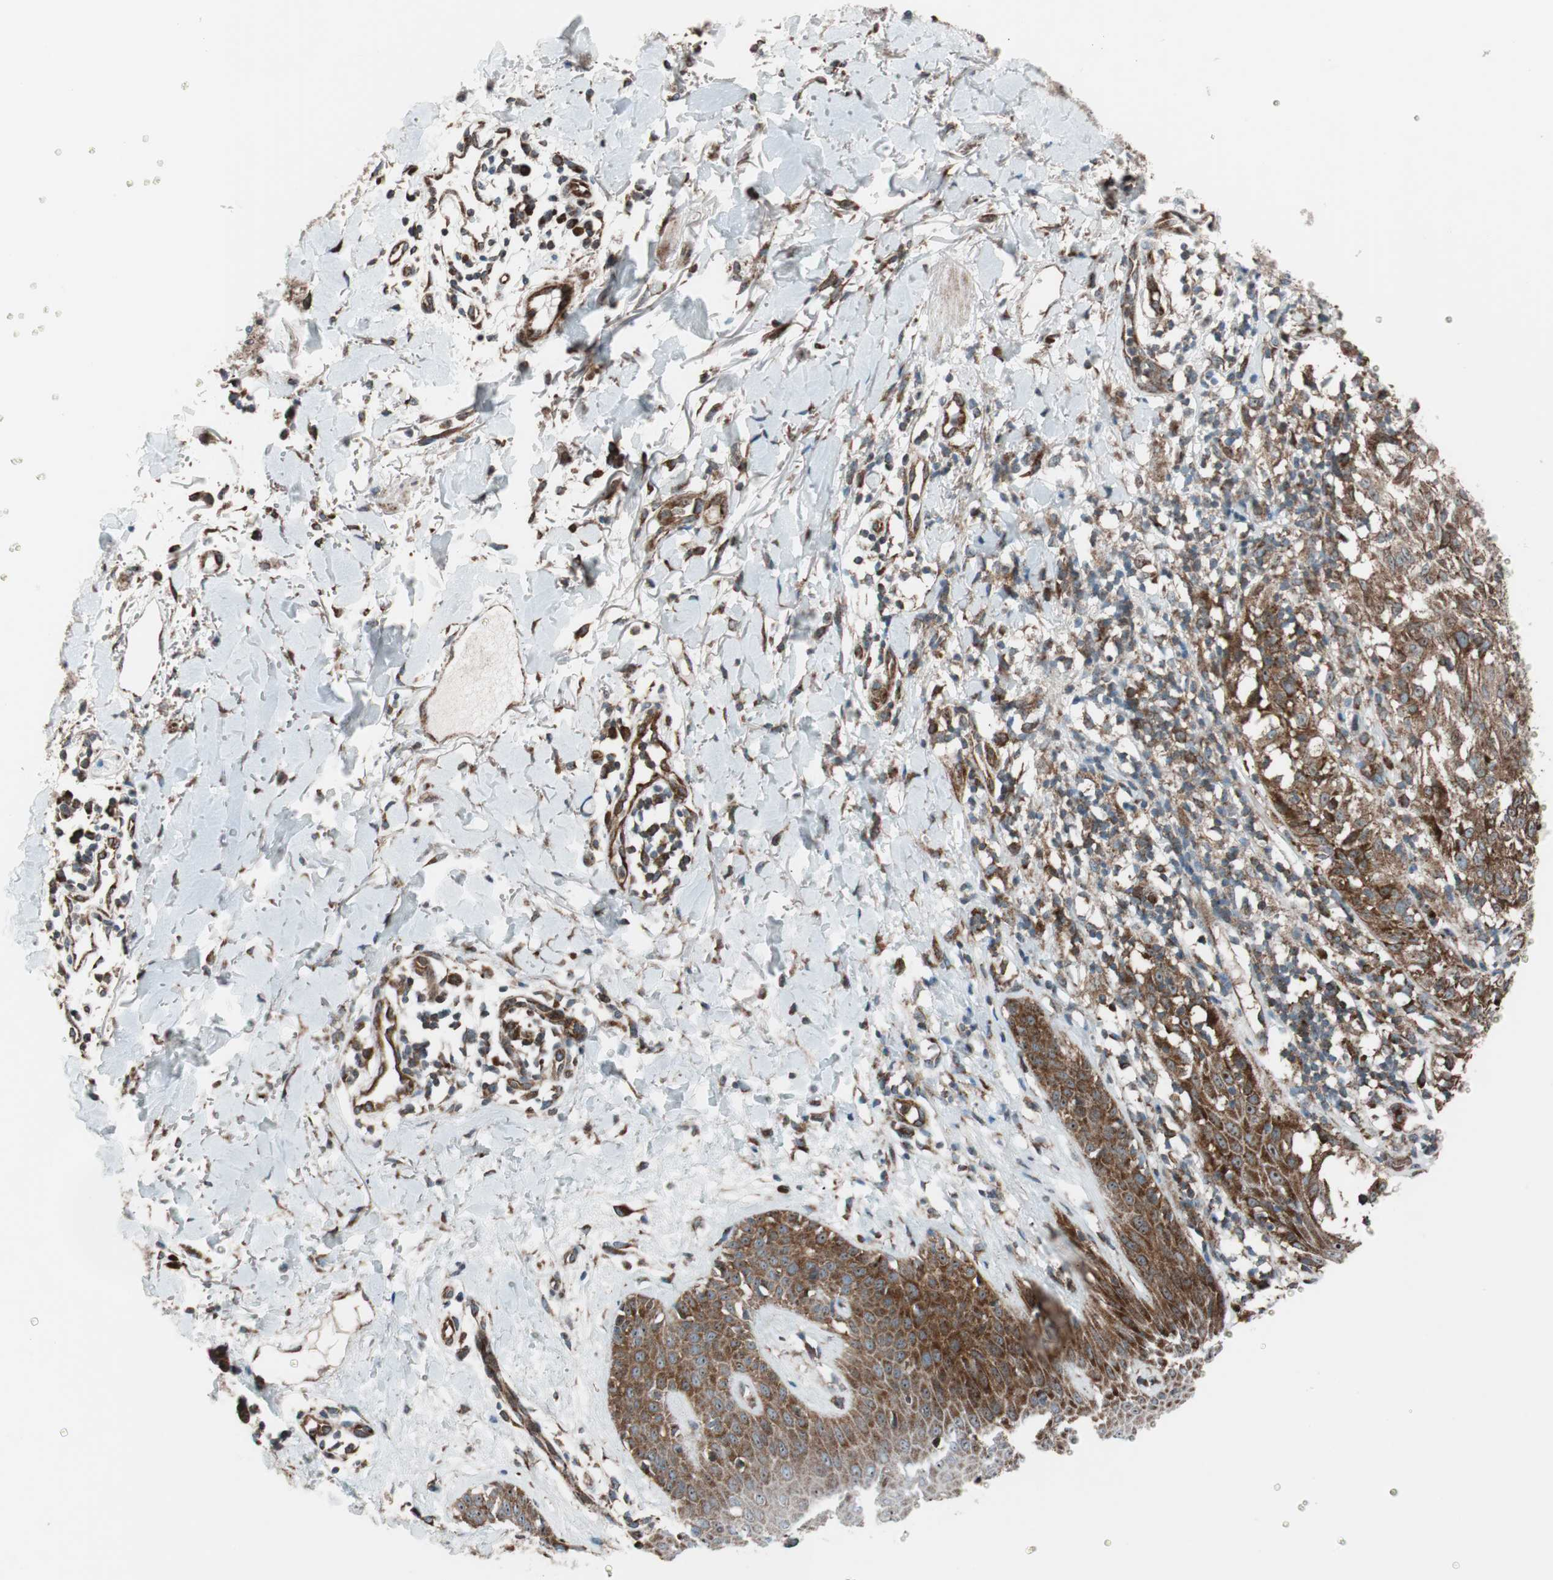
{"staining": {"intensity": "strong", "quantity": ">75%", "location": "cytoplasmic/membranous"}, "tissue": "melanoma", "cell_type": "Tumor cells", "image_type": "cancer", "snomed": [{"axis": "morphology", "description": "Malignant melanoma, NOS"}, {"axis": "topography", "description": "Skin"}], "caption": "Melanoma stained with DAB IHC shows high levels of strong cytoplasmic/membranous positivity in about >75% of tumor cells. (DAB IHC, brown staining for protein, blue staining for nuclei).", "gene": "CCL14", "patient": {"sex": "female", "age": 46}}